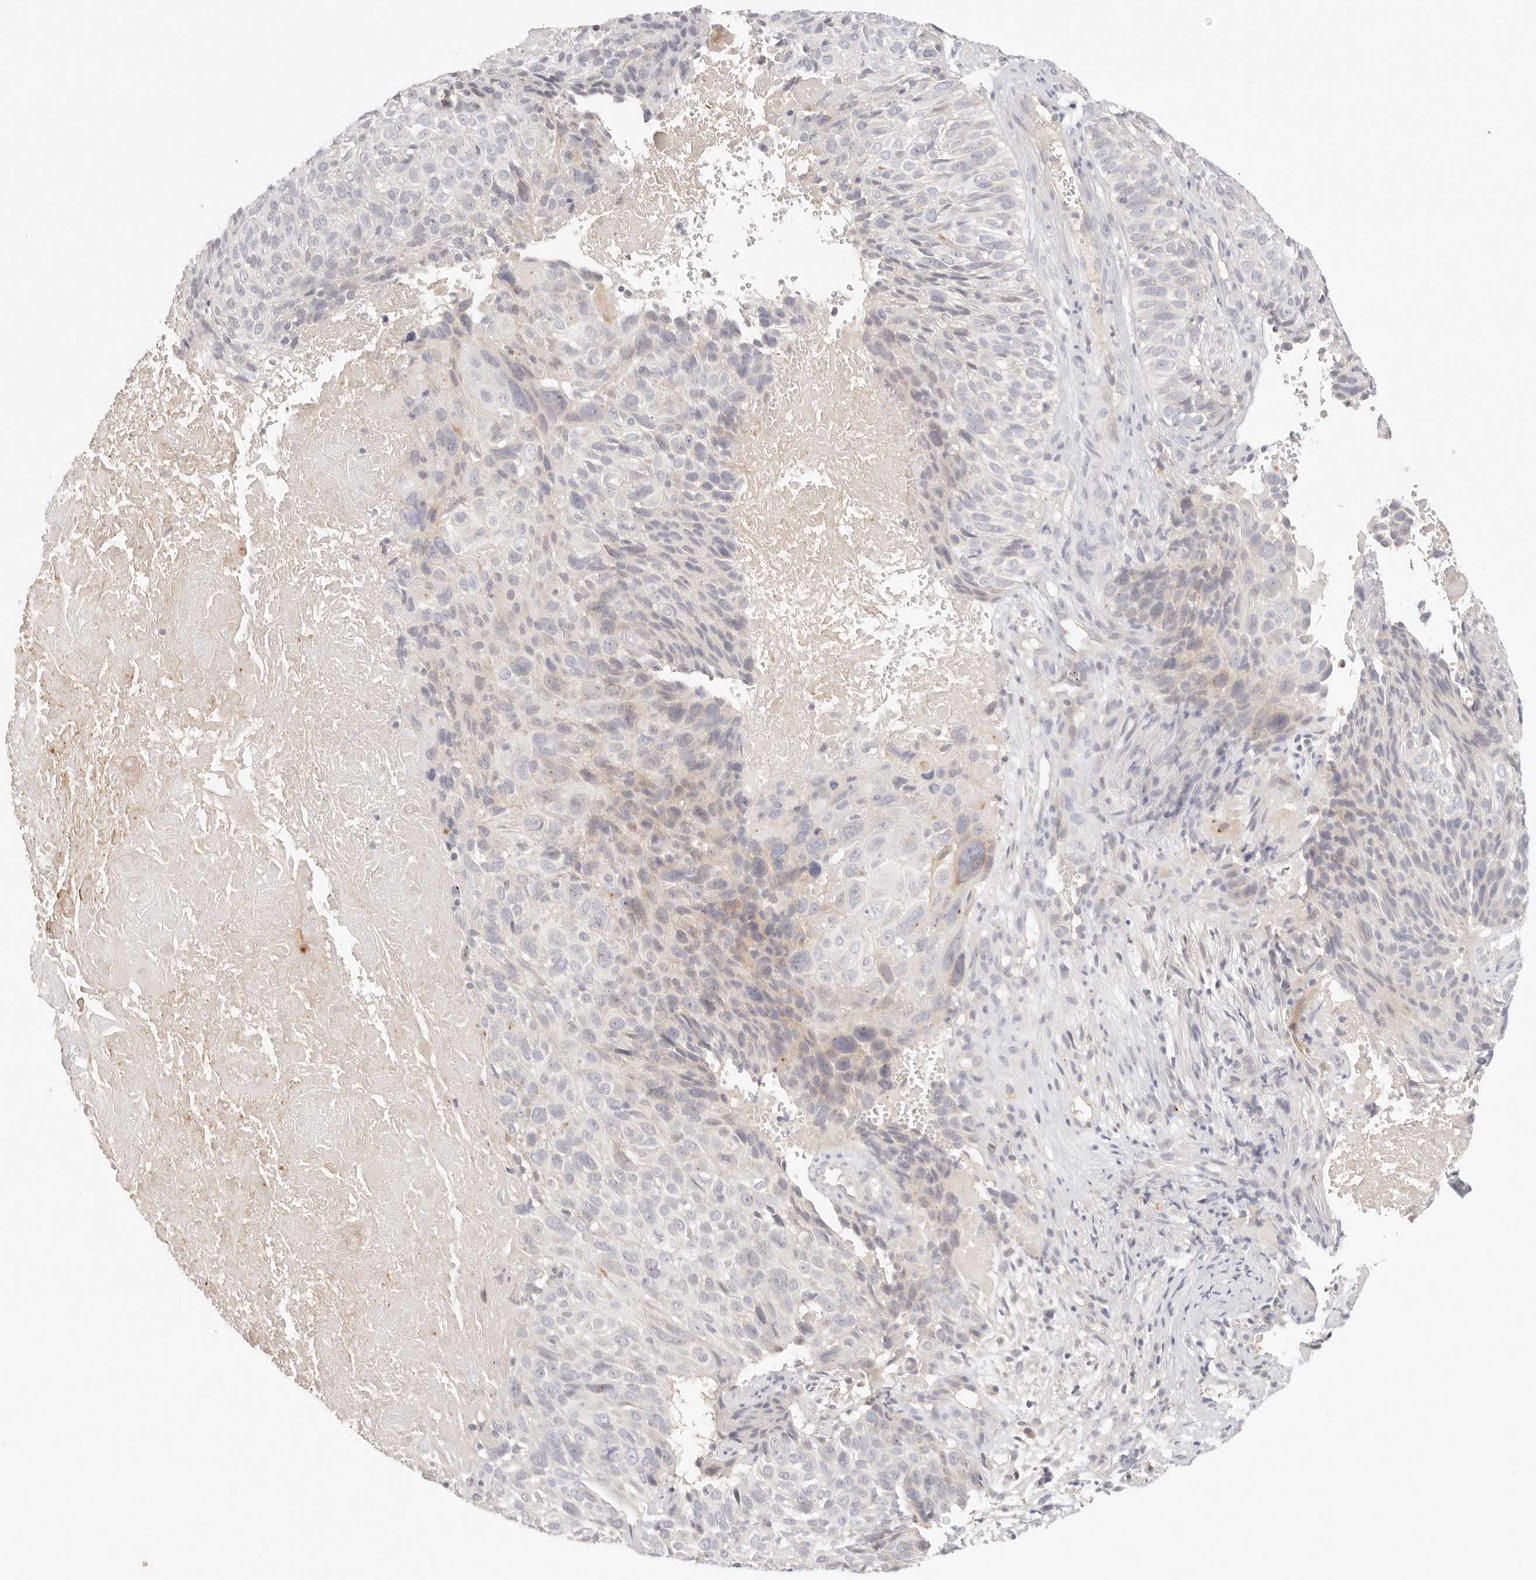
{"staining": {"intensity": "weak", "quantity": "<25%", "location": "cytoplasmic/membranous"}, "tissue": "cervical cancer", "cell_type": "Tumor cells", "image_type": "cancer", "snomed": [{"axis": "morphology", "description": "Squamous cell carcinoma, NOS"}, {"axis": "topography", "description": "Cervix"}], "caption": "This is an IHC micrograph of cervical squamous cell carcinoma. There is no staining in tumor cells.", "gene": "CEP120", "patient": {"sex": "female", "age": 74}}